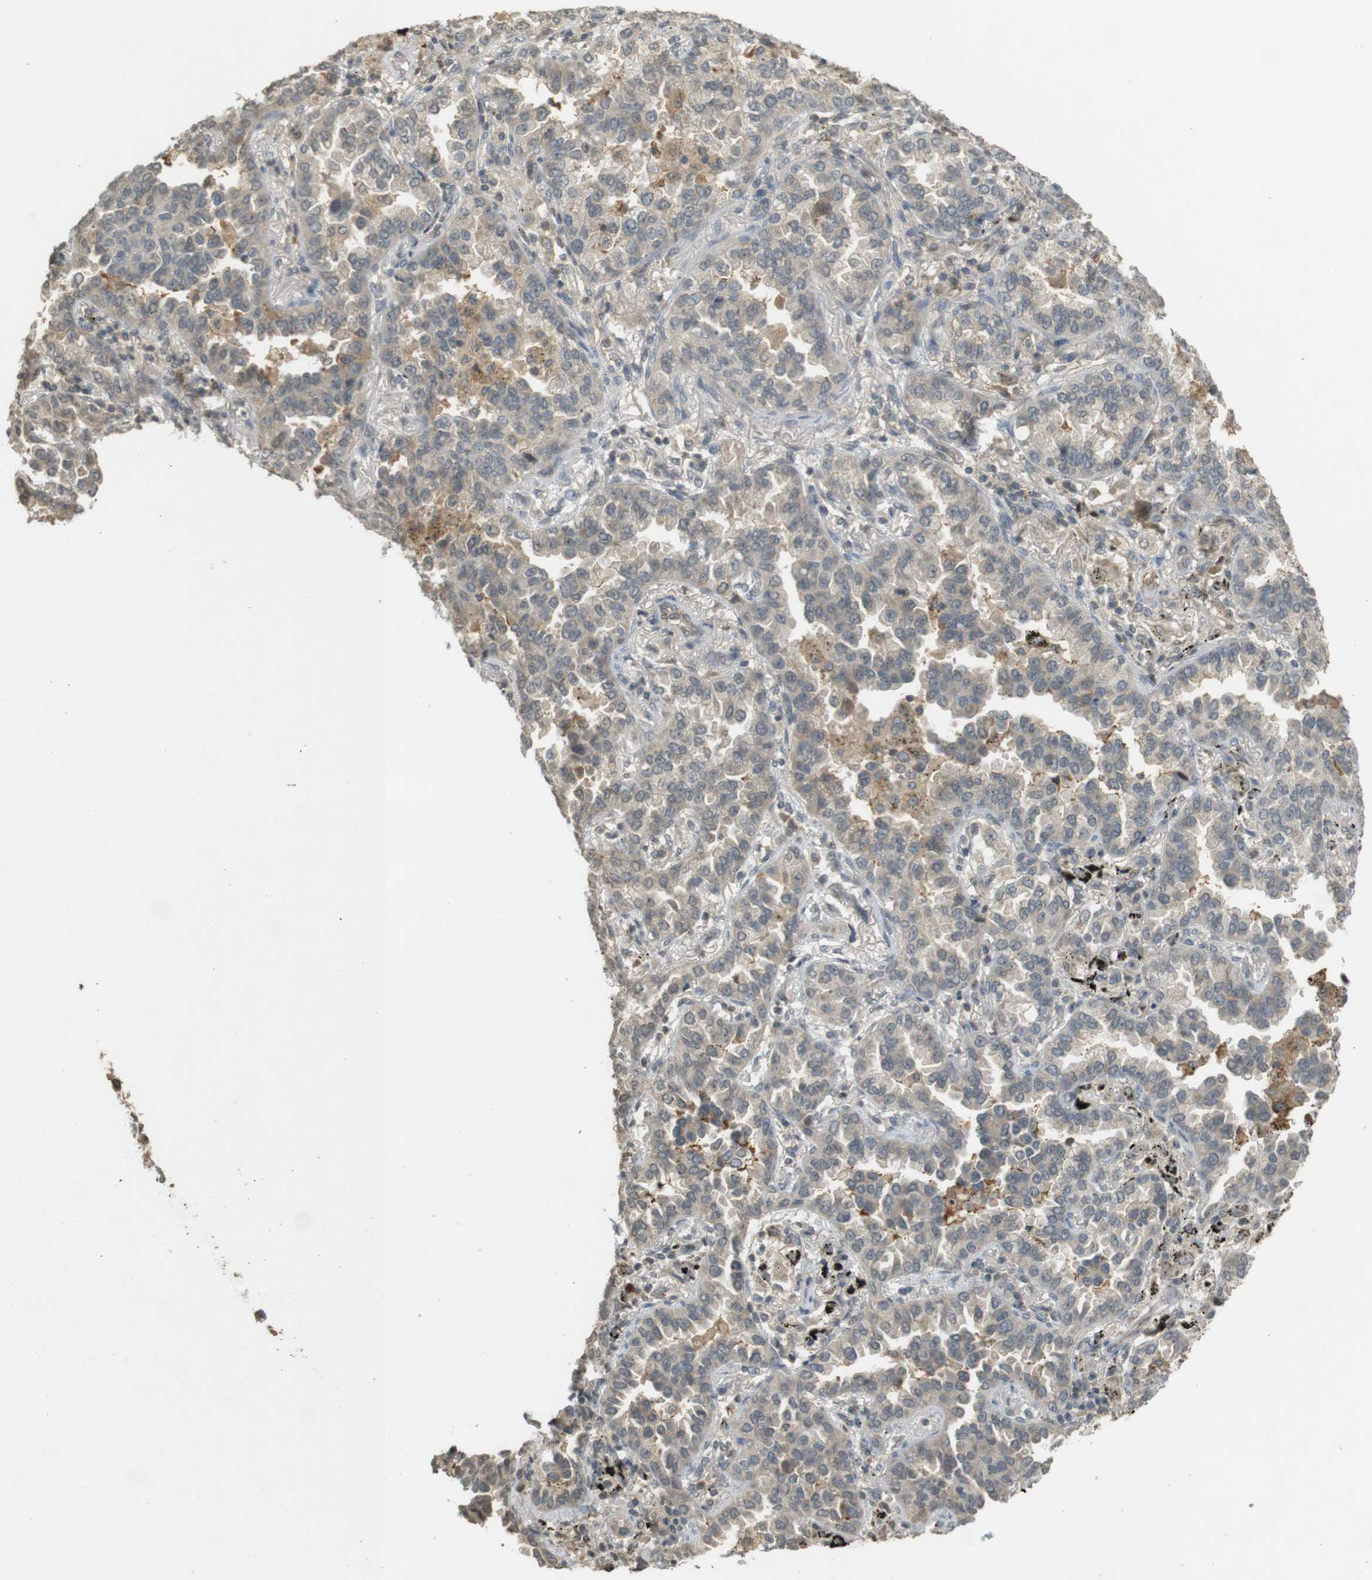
{"staining": {"intensity": "negative", "quantity": "none", "location": "none"}, "tissue": "lung cancer", "cell_type": "Tumor cells", "image_type": "cancer", "snomed": [{"axis": "morphology", "description": "Normal tissue, NOS"}, {"axis": "morphology", "description": "Adenocarcinoma, NOS"}, {"axis": "topography", "description": "Lung"}], "caption": "An immunohistochemistry image of lung cancer (adenocarcinoma) is shown. There is no staining in tumor cells of lung cancer (adenocarcinoma). Nuclei are stained in blue.", "gene": "SRR", "patient": {"sex": "male", "age": 59}}